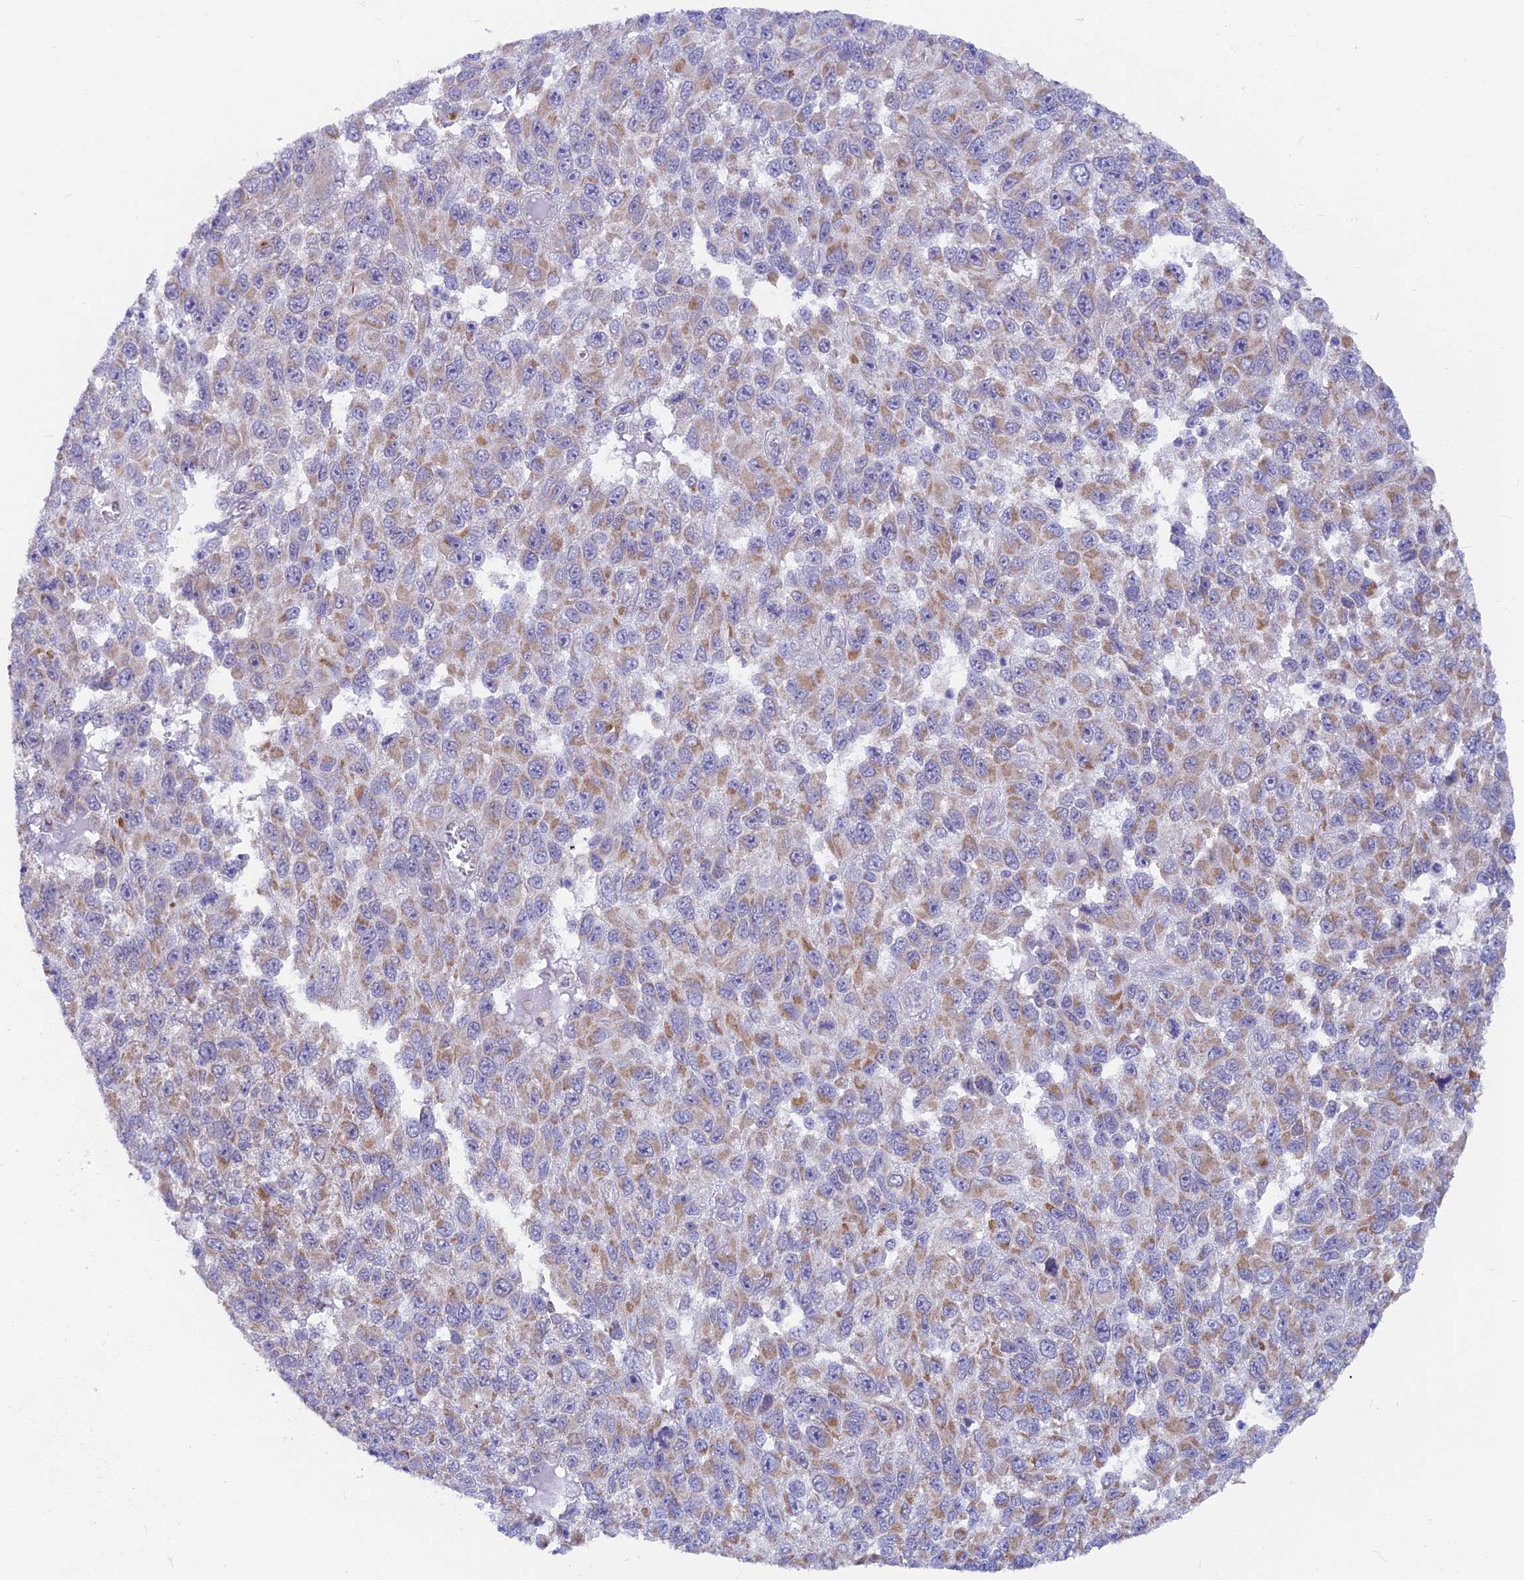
{"staining": {"intensity": "weak", "quantity": ">75%", "location": "cytoplasmic/membranous"}, "tissue": "melanoma", "cell_type": "Tumor cells", "image_type": "cancer", "snomed": [{"axis": "morphology", "description": "Normal tissue, NOS"}, {"axis": "morphology", "description": "Malignant melanoma, NOS"}, {"axis": "topography", "description": "Skin"}], "caption": "Protein staining reveals weak cytoplasmic/membranous positivity in approximately >75% of tumor cells in melanoma.", "gene": "PLAC9", "patient": {"sex": "female", "age": 96}}